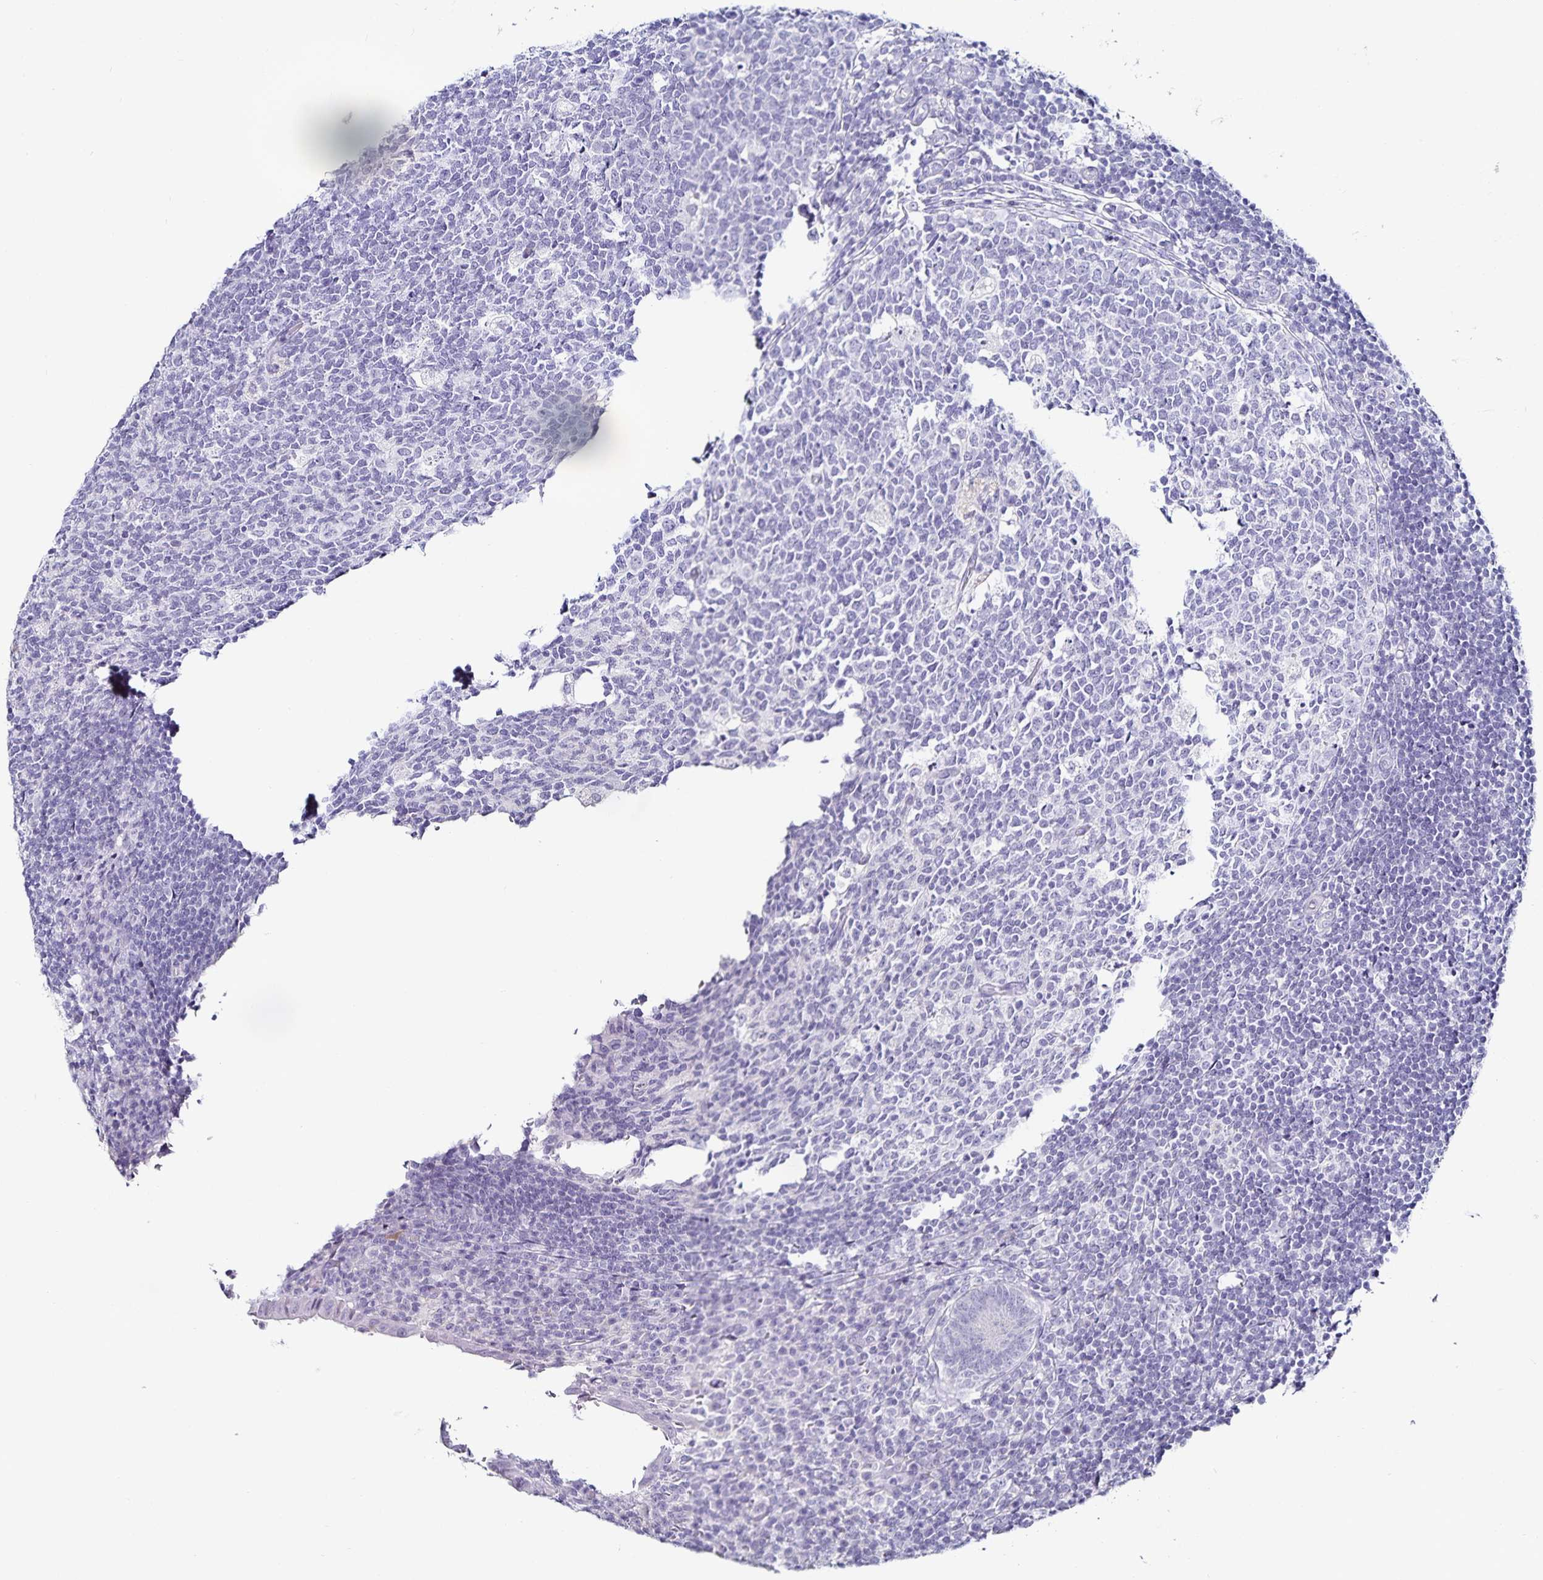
{"staining": {"intensity": "negative", "quantity": "none", "location": "none"}, "tissue": "appendix", "cell_type": "Glandular cells", "image_type": "normal", "snomed": [{"axis": "morphology", "description": "Normal tissue, NOS"}, {"axis": "topography", "description": "Appendix"}], "caption": "Unremarkable appendix was stained to show a protein in brown. There is no significant positivity in glandular cells. The staining is performed using DAB brown chromogen with nuclei counter-stained in using hematoxylin.", "gene": "TTR", "patient": {"sex": "male", "age": 18}}